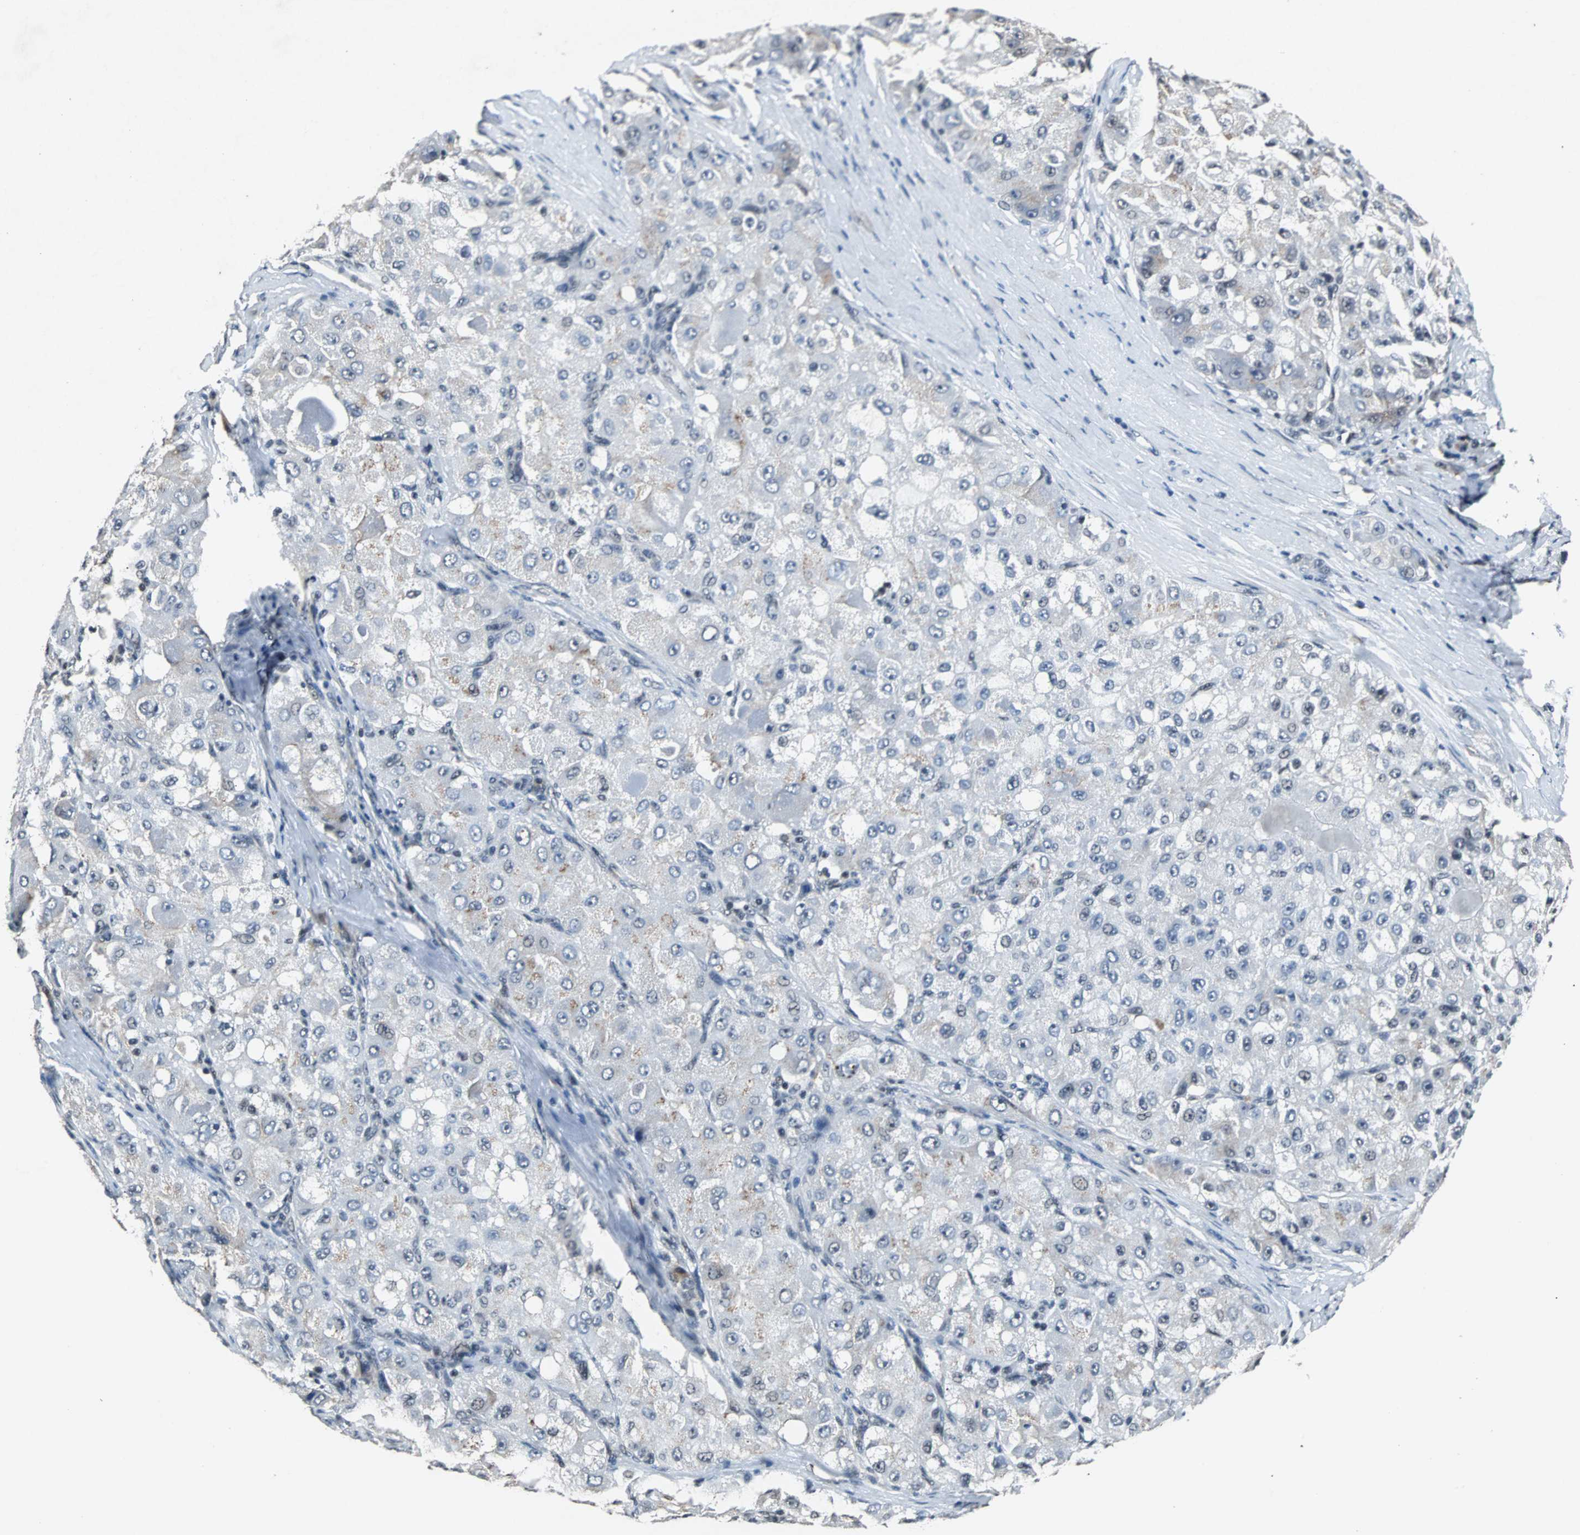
{"staining": {"intensity": "negative", "quantity": "none", "location": "none"}, "tissue": "liver cancer", "cell_type": "Tumor cells", "image_type": "cancer", "snomed": [{"axis": "morphology", "description": "Carcinoma, Hepatocellular, NOS"}, {"axis": "topography", "description": "Liver"}], "caption": "Immunohistochemistry (IHC) micrograph of neoplastic tissue: human liver hepatocellular carcinoma stained with DAB exhibits no significant protein staining in tumor cells.", "gene": "USP28", "patient": {"sex": "male", "age": 80}}